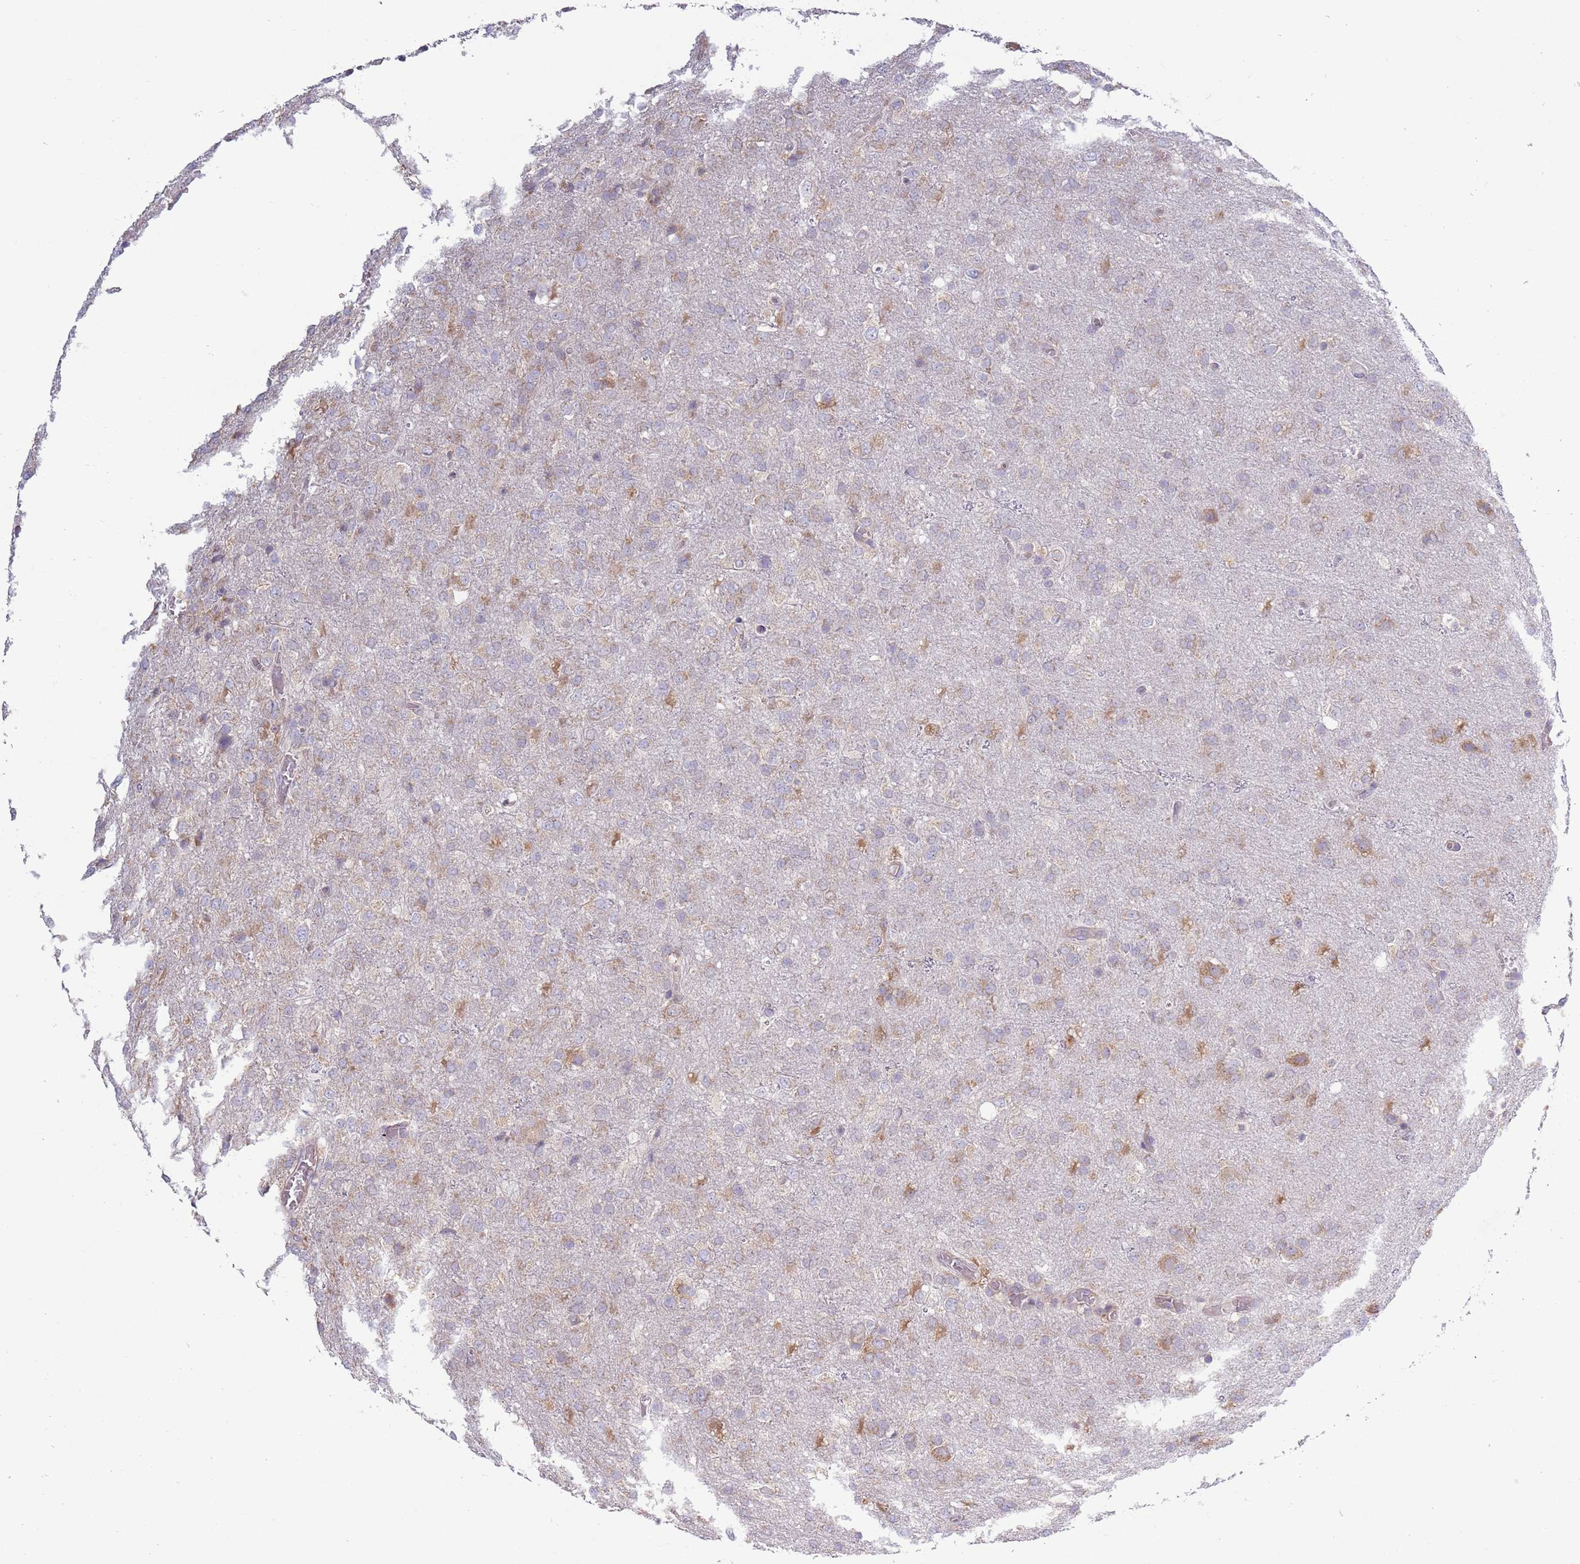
{"staining": {"intensity": "weak", "quantity": "<25%", "location": "cytoplasmic/membranous"}, "tissue": "glioma", "cell_type": "Tumor cells", "image_type": "cancer", "snomed": [{"axis": "morphology", "description": "Glioma, malignant, High grade"}, {"axis": "topography", "description": "Brain"}], "caption": "A photomicrograph of malignant glioma (high-grade) stained for a protein shows no brown staining in tumor cells.", "gene": "RPL17-C18orf32", "patient": {"sex": "female", "age": 74}}